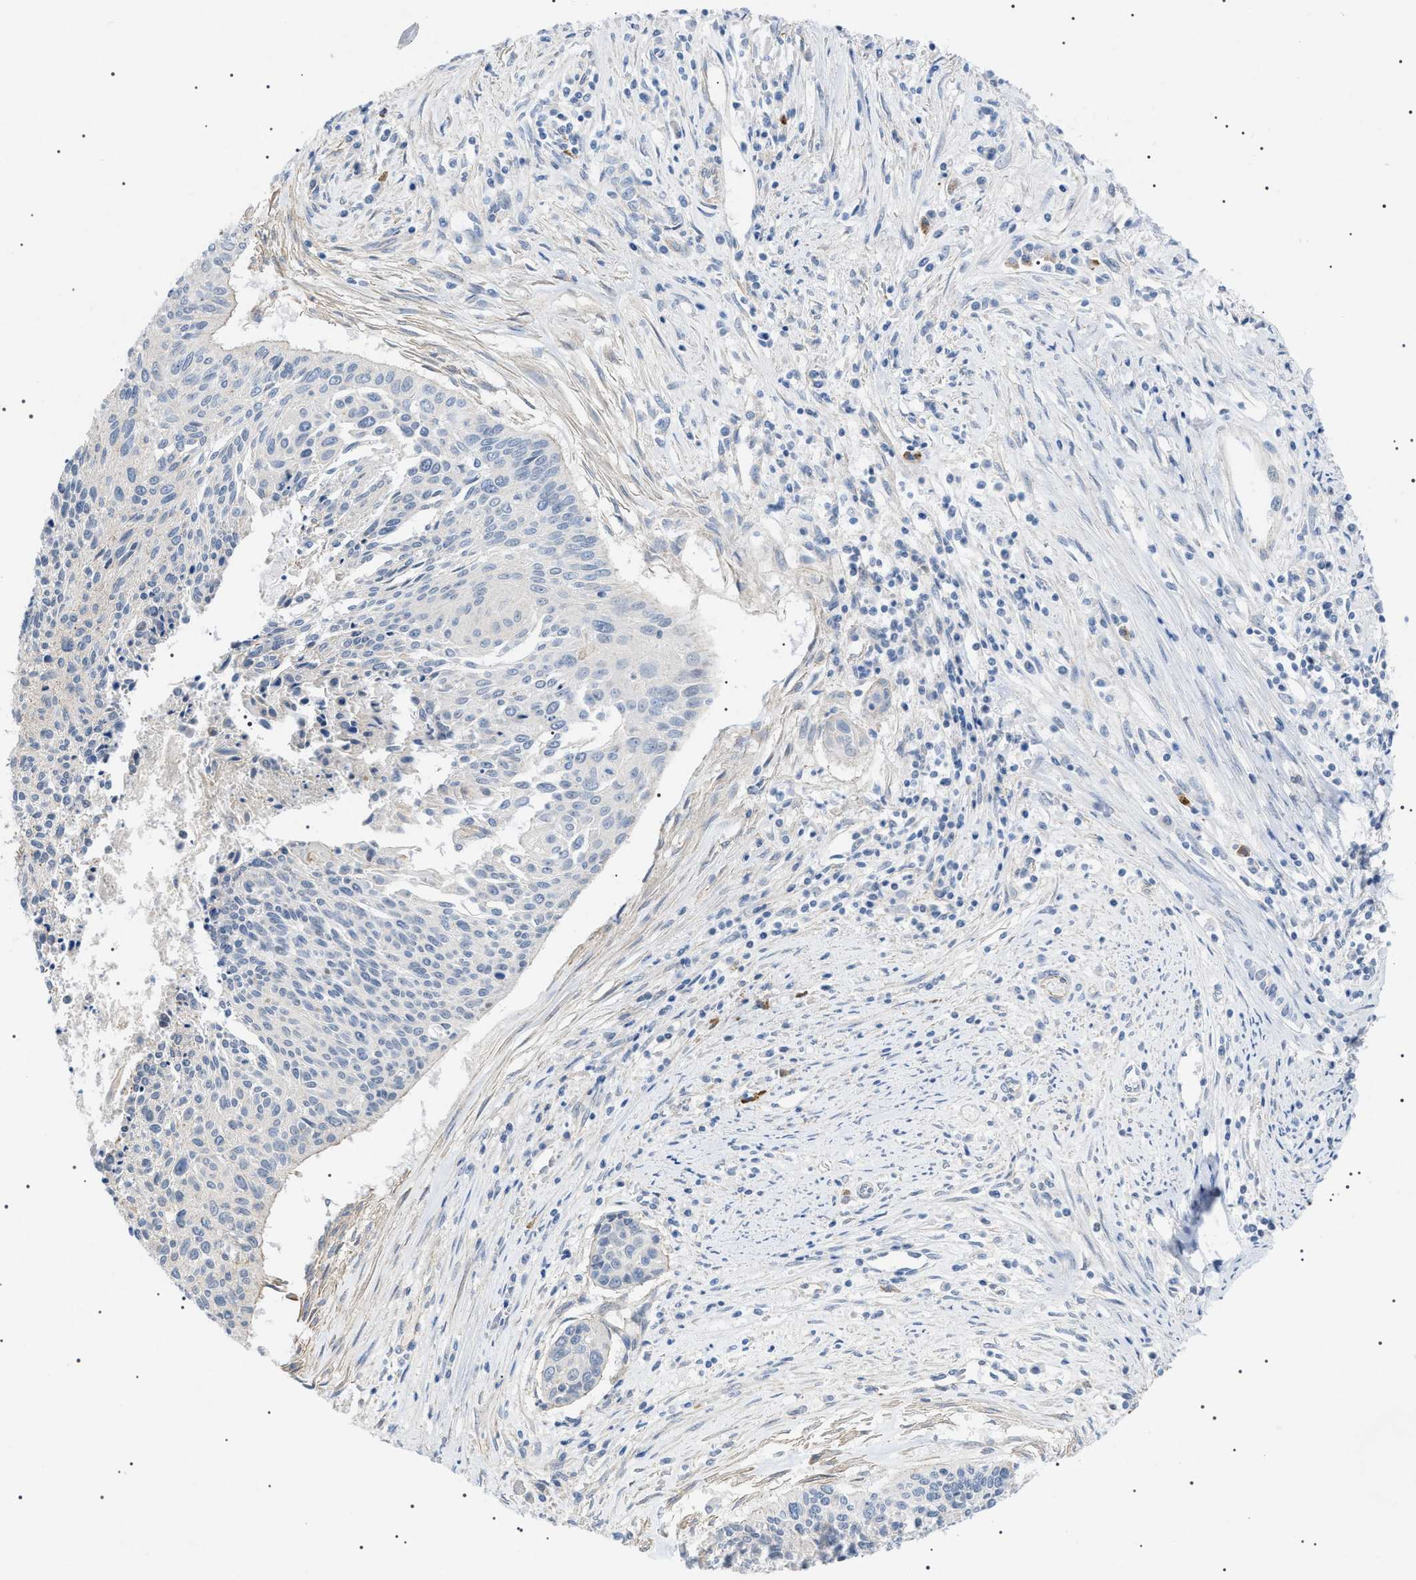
{"staining": {"intensity": "negative", "quantity": "none", "location": "none"}, "tissue": "cervical cancer", "cell_type": "Tumor cells", "image_type": "cancer", "snomed": [{"axis": "morphology", "description": "Squamous cell carcinoma, NOS"}, {"axis": "topography", "description": "Cervix"}], "caption": "Cervical cancer (squamous cell carcinoma) was stained to show a protein in brown. There is no significant staining in tumor cells.", "gene": "ADAMTS1", "patient": {"sex": "female", "age": 55}}